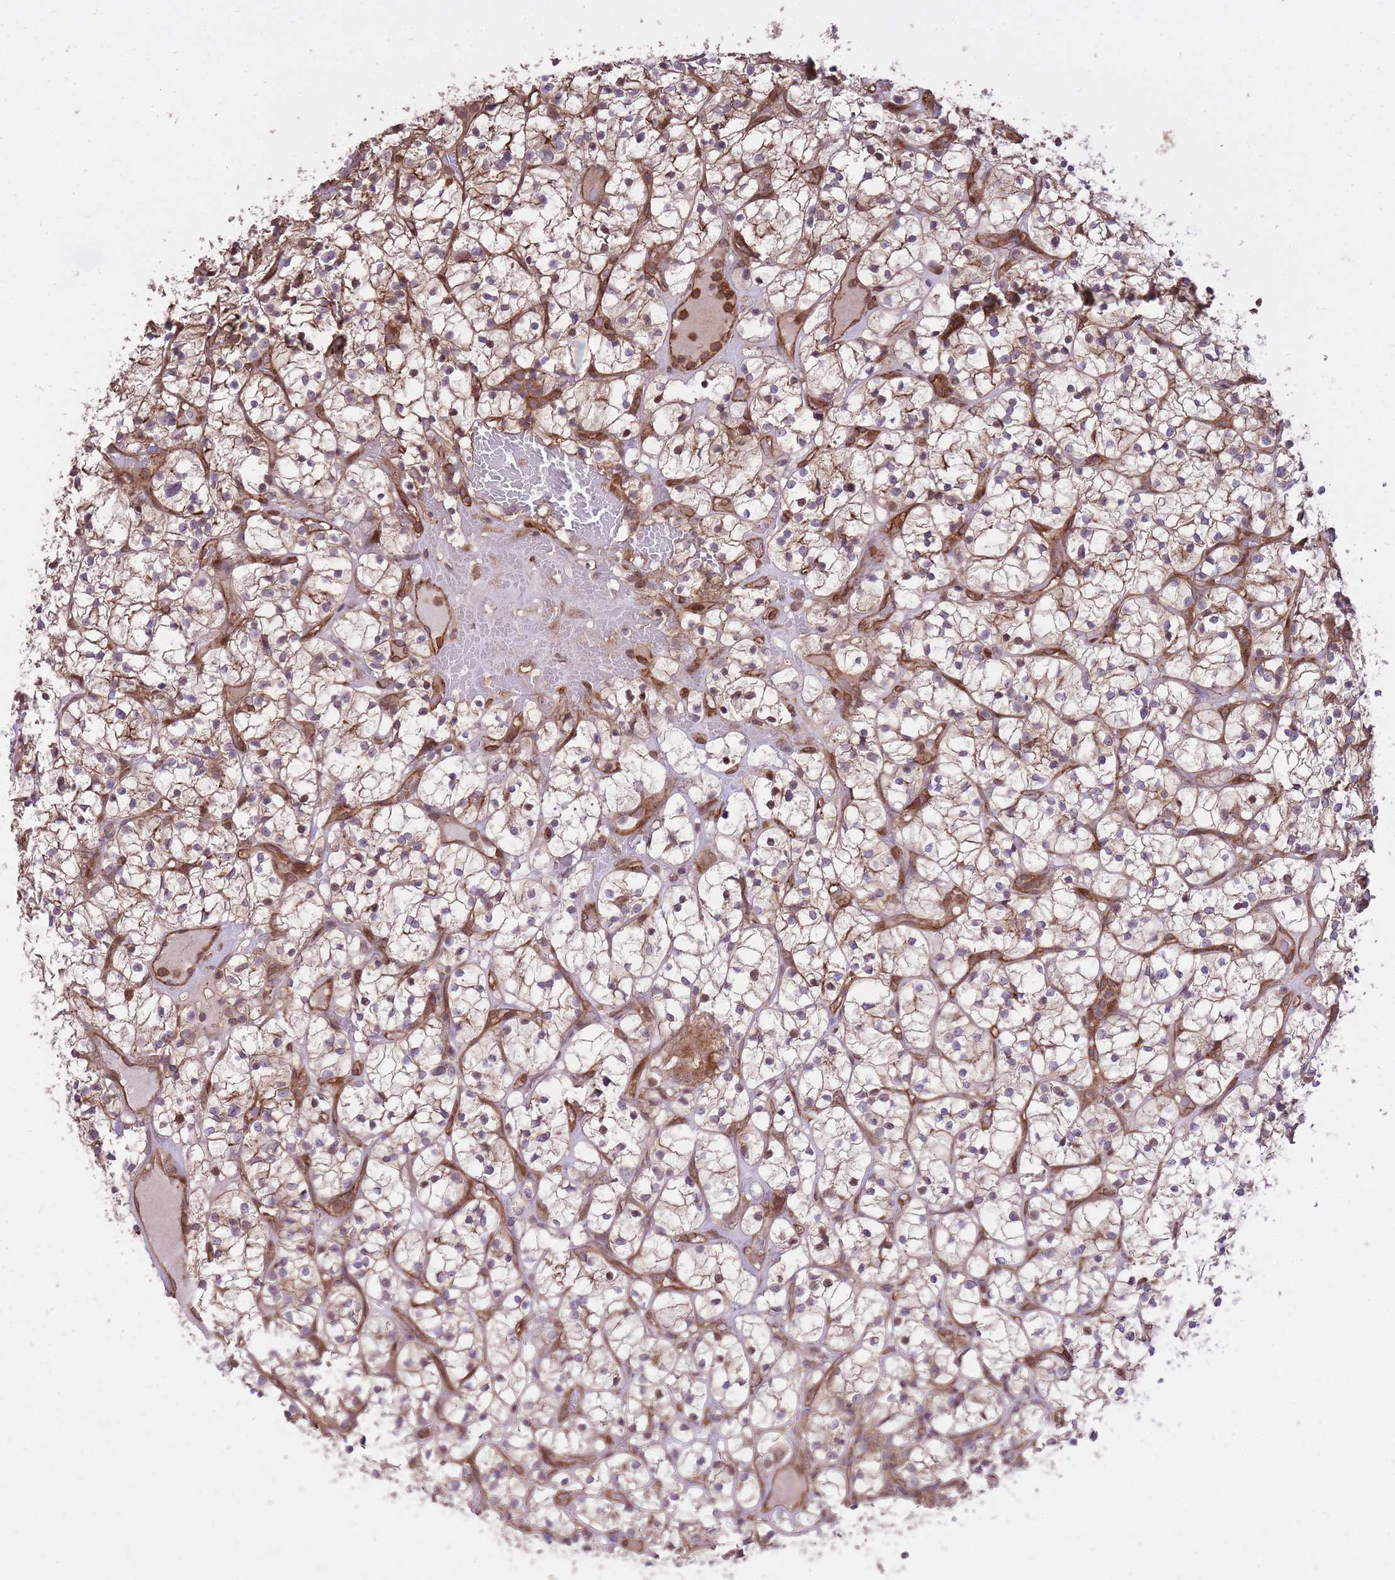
{"staining": {"intensity": "moderate", "quantity": ">75%", "location": "cytoplasmic/membranous"}, "tissue": "renal cancer", "cell_type": "Tumor cells", "image_type": "cancer", "snomed": [{"axis": "morphology", "description": "Adenocarcinoma, NOS"}, {"axis": "topography", "description": "Kidney"}], "caption": "Brown immunohistochemical staining in human adenocarcinoma (renal) exhibits moderate cytoplasmic/membranous positivity in about >75% of tumor cells.", "gene": "PLD1", "patient": {"sex": "female", "age": 64}}